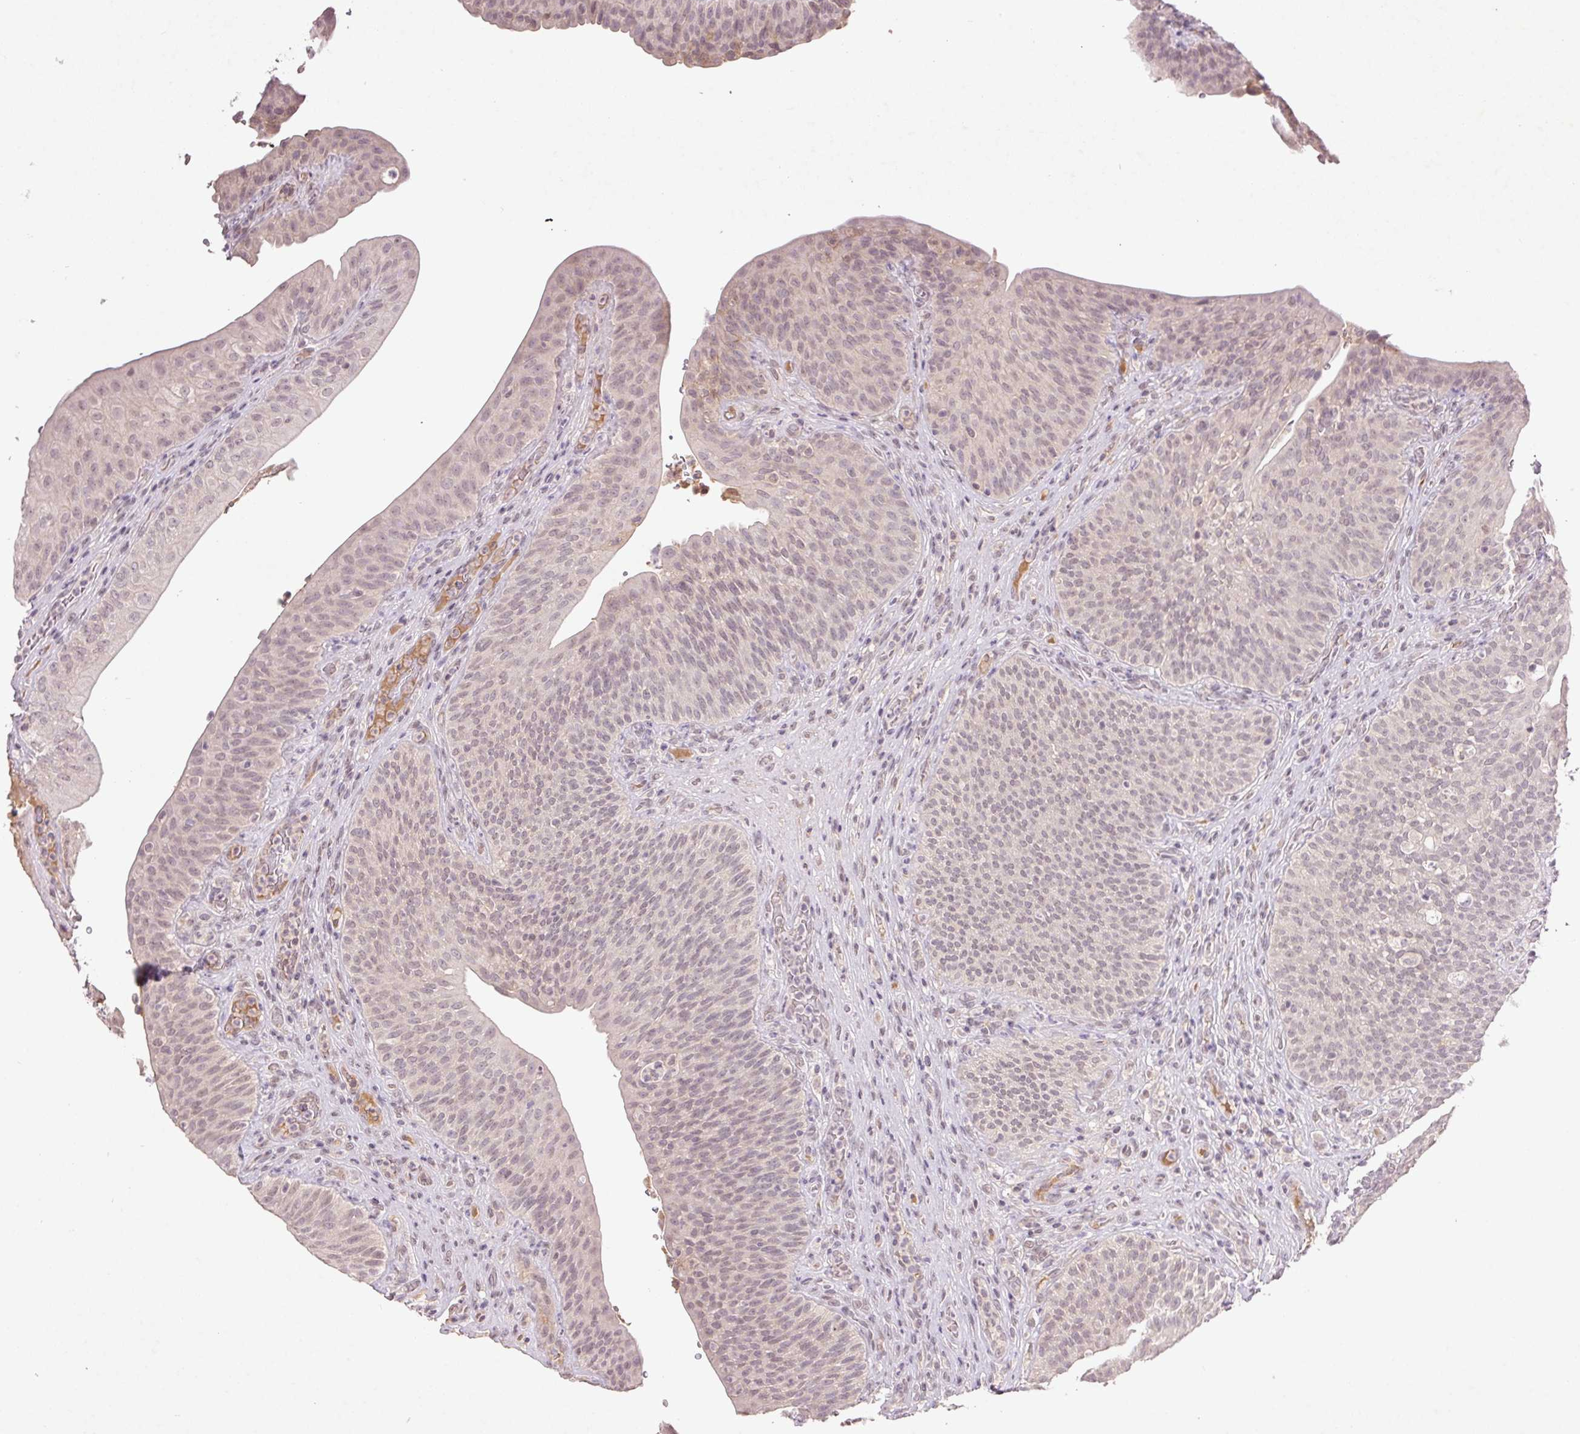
{"staining": {"intensity": "weak", "quantity": "25%-75%", "location": "nuclear"}, "tissue": "urinary bladder", "cell_type": "Urothelial cells", "image_type": "normal", "snomed": [{"axis": "morphology", "description": "Normal tissue, NOS"}, {"axis": "topography", "description": "Urinary bladder"}, {"axis": "topography", "description": "Peripheral nerve tissue"}], "caption": "Immunohistochemistry (IHC) of unremarkable urinary bladder shows low levels of weak nuclear positivity in approximately 25%-75% of urothelial cells. (Stains: DAB (3,3'-diaminobenzidine) in brown, nuclei in blue, Microscopy: brightfield microscopy at high magnification).", "gene": "FAM168B", "patient": {"sex": "male", "age": 66}}